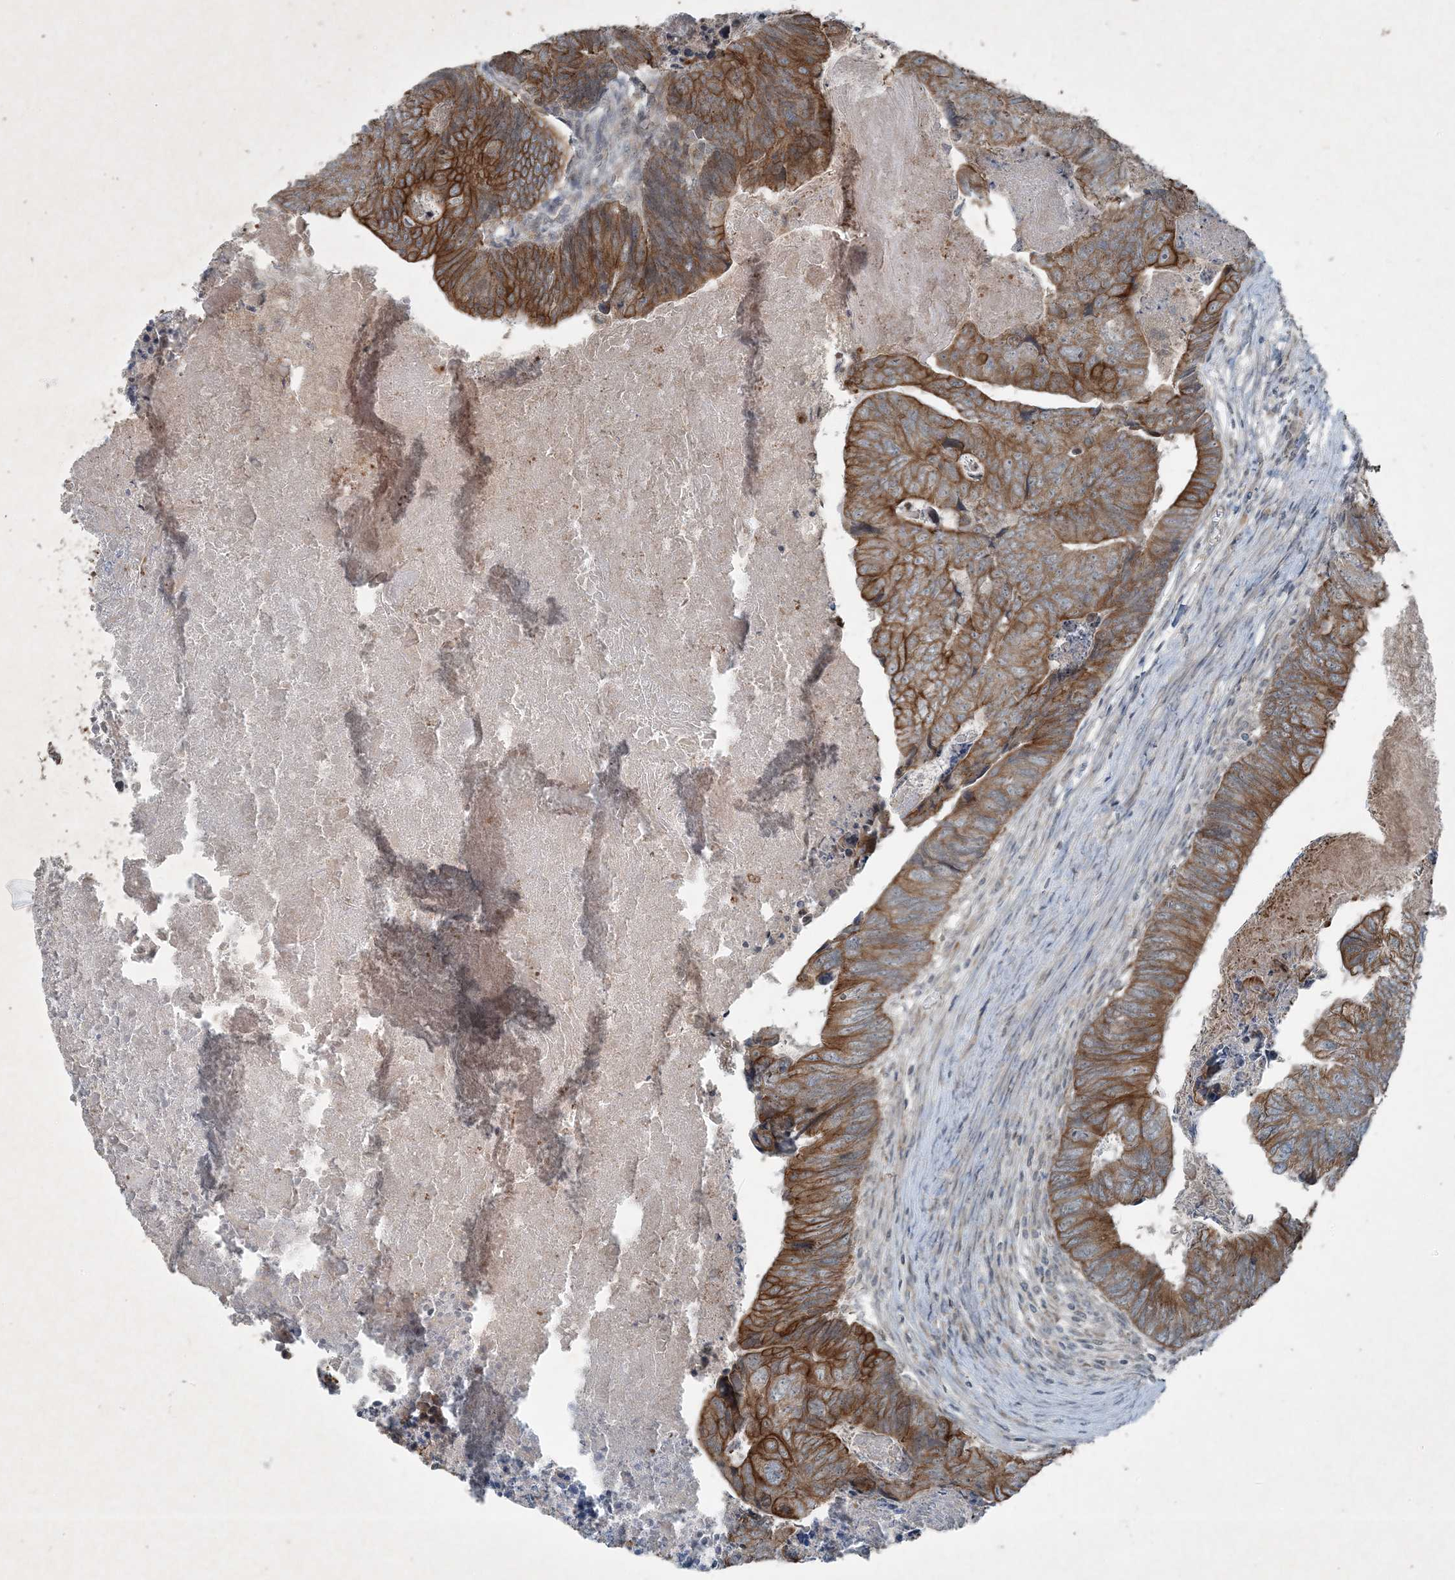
{"staining": {"intensity": "strong", "quantity": "25%-75%", "location": "cytoplasmic/membranous"}, "tissue": "colorectal cancer", "cell_type": "Tumor cells", "image_type": "cancer", "snomed": [{"axis": "morphology", "description": "Adenocarcinoma, NOS"}, {"axis": "topography", "description": "Colon"}], "caption": "Immunohistochemical staining of colorectal adenocarcinoma exhibits high levels of strong cytoplasmic/membranous protein expression in approximately 25%-75% of tumor cells.", "gene": "PC", "patient": {"sex": "female", "age": 67}}